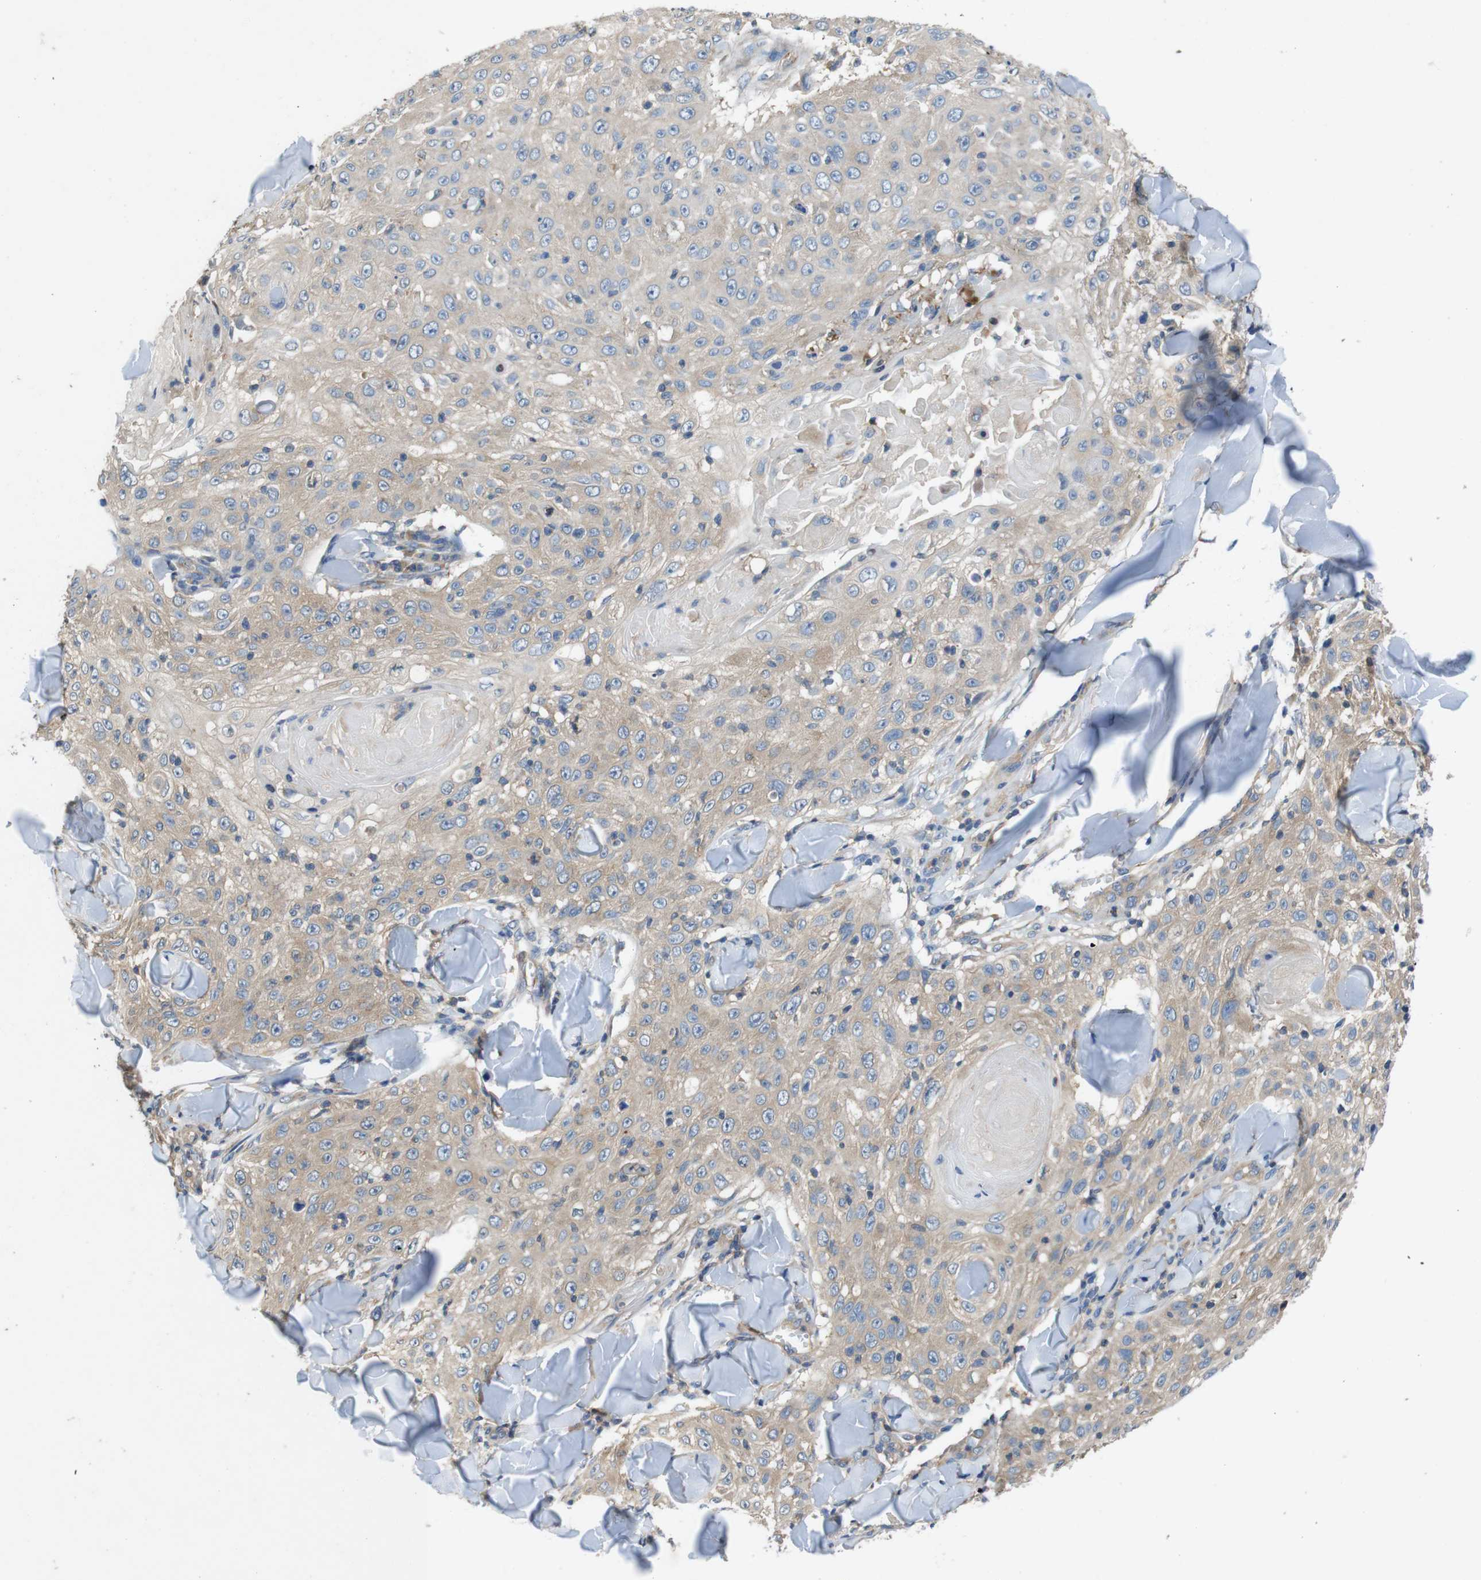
{"staining": {"intensity": "weak", "quantity": ">75%", "location": "cytoplasmic/membranous"}, "tissue": "skin cancer", "cell_type": "Tumor cells", "image_type": "cancer", "snomed": [{"axis": "morphology", "description": "Squamous cell carcinoma, NOS"}, {"axis": "topography", "description": "Skin"}], "caption": "Protein expression analysis of skin cancer (squamous cell carcinoma) displays weak cytoplasmic/membranous expression in approximately >75% of tumor cells.", "gene": "DCTN1", "patient": {"sex": "male", "age": 86}}